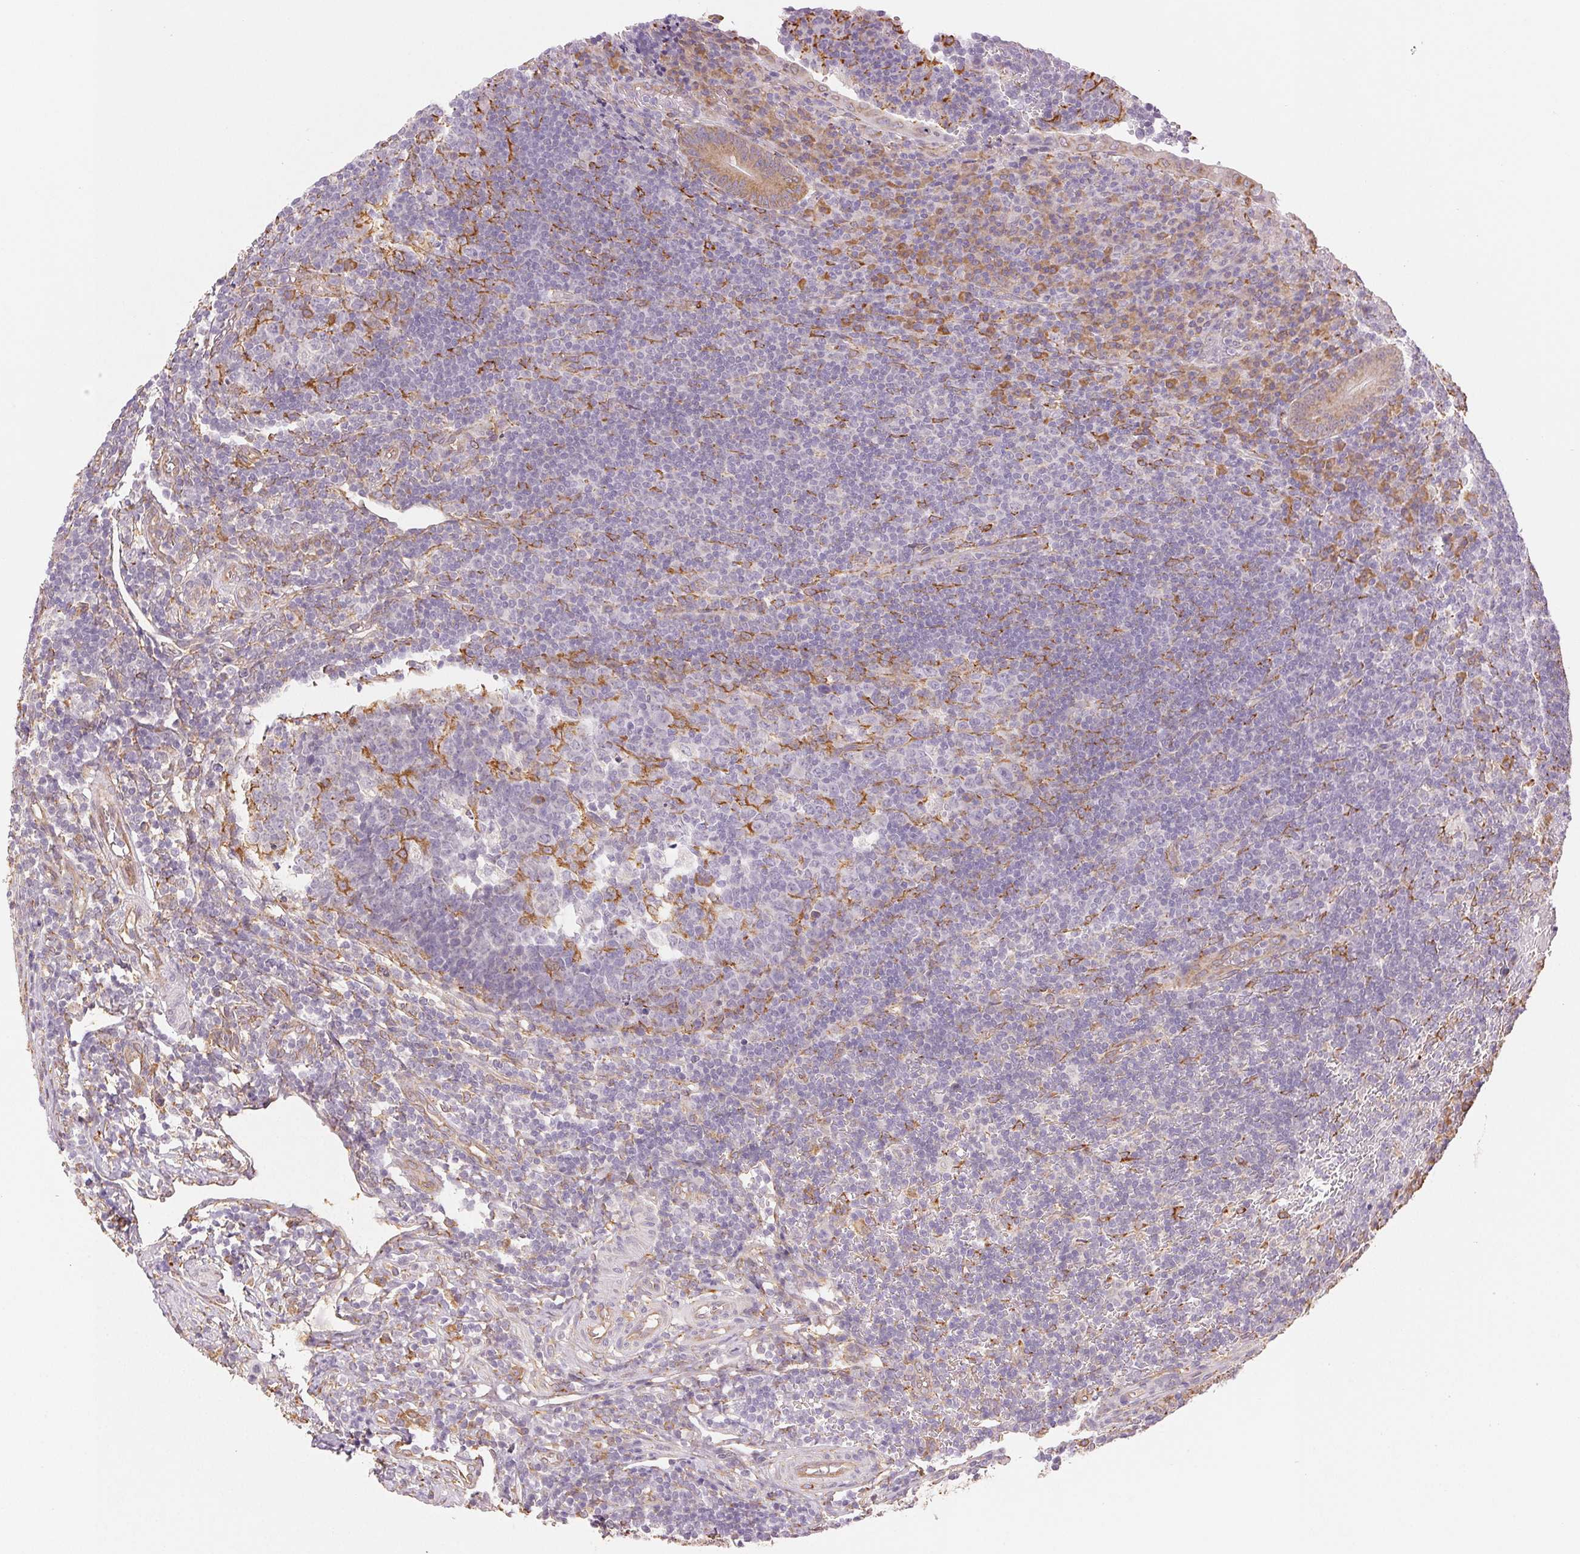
{"staining": {"intensity": "moderate", "quantity": ">75%", "location": "cytoplasmic/membranous"}, "tissue": "appendix", "cell_type": "Glandular cells", "image_type": "normal", "snomed": [{"axis": "morphology", "description": "Normal tissue, NOS"}, {"axis": "topography", "description": "Appendix"}], "caption": "Human appendix stained for a protein (brown) demonstrates moderate cytoplasmic/membranous positive staining in about >75% of glandular cells.", "gene": "RCN3", "patient": {"sex": "male", "age": 18}}